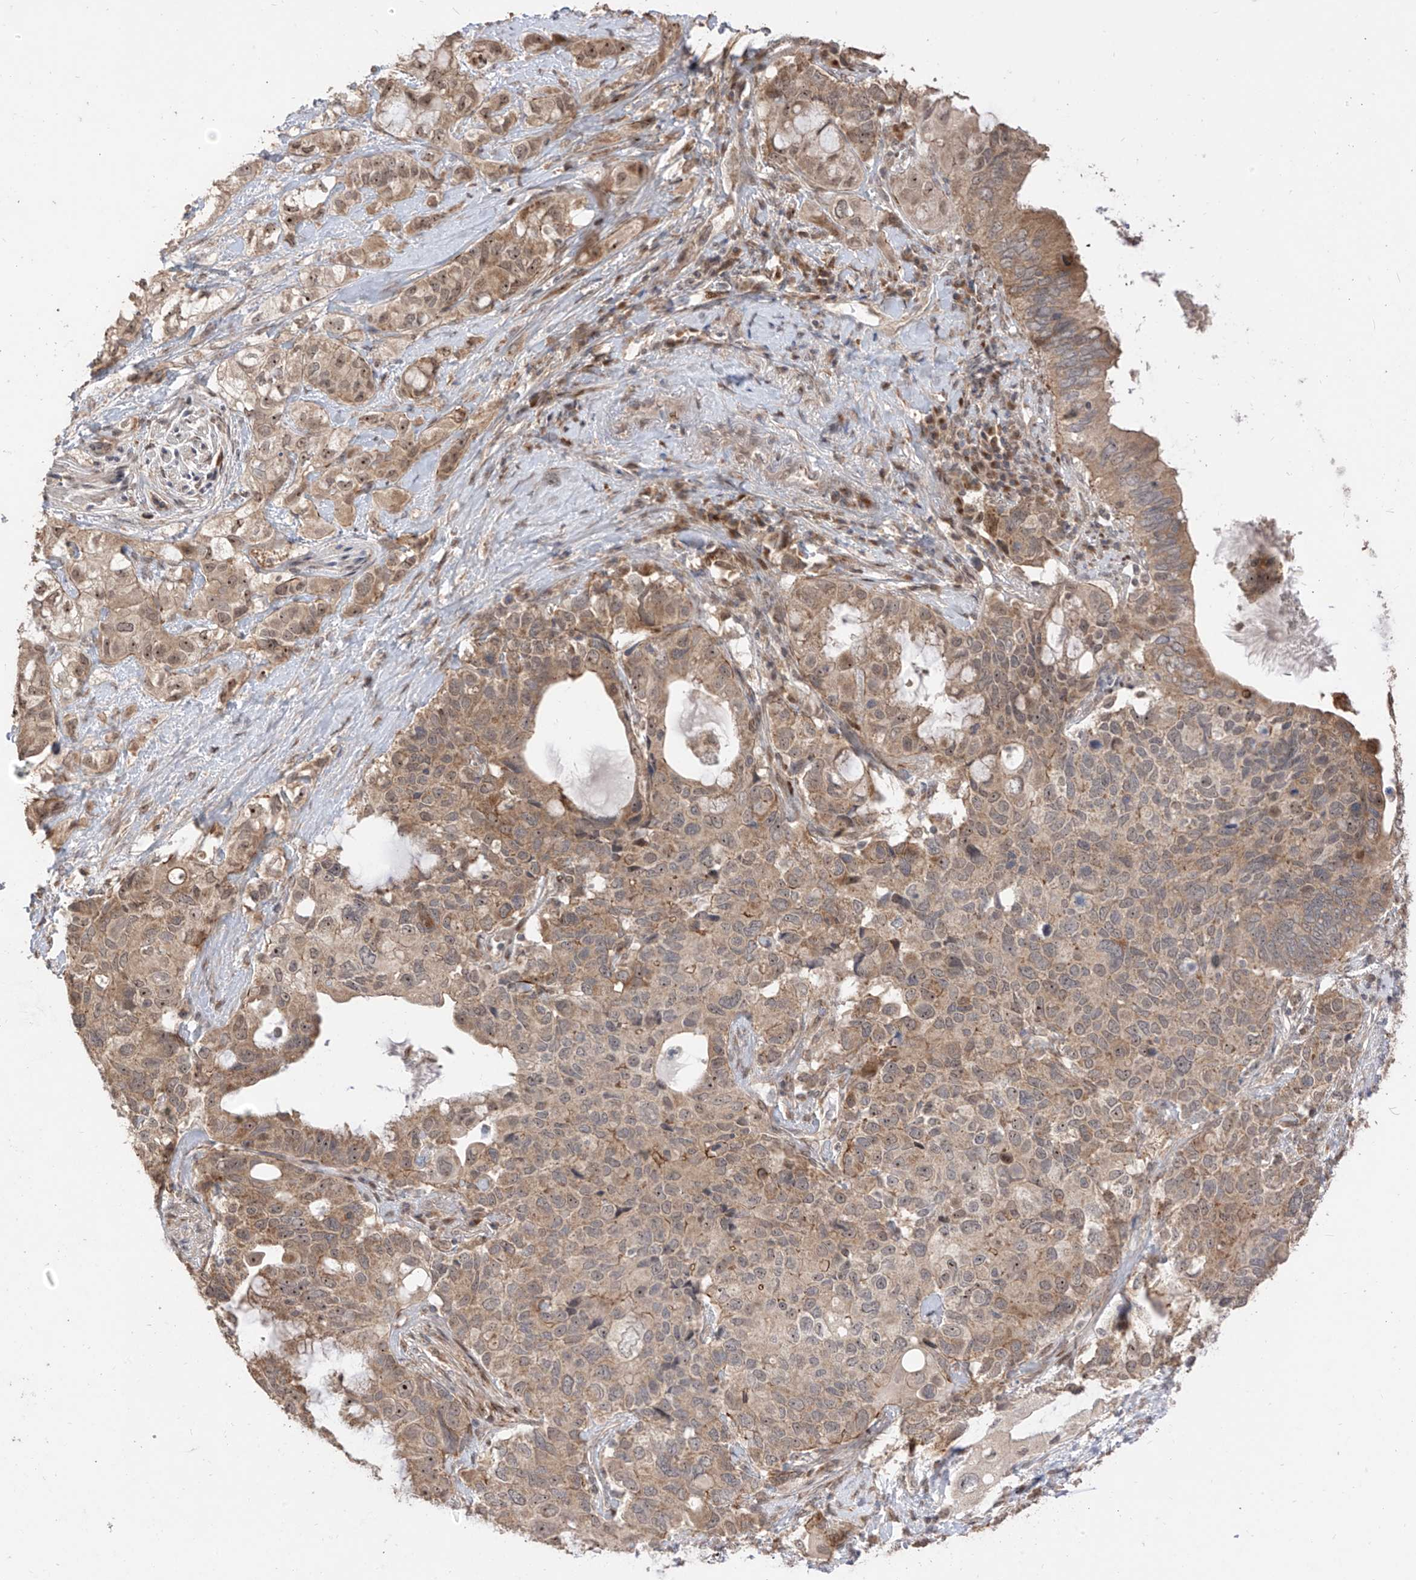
{"staining": {"intensity": "weak", "quantity": ">75%", "location": "cytoplasmic/membranous,nuclear"}, "tissue": "pancreatic cancer", "cell_type": "Tumor cells", "image_type": "cancer", "snomed": [{"axis": "morphology", "description": "Adenocarcinoma, NOS"}, {"axis": "topography", "description": "Pancreas"}], "caption": "The photomicrograph shows a brown stain indicating the presence of a protein in the cytoplasmic/membranous and nuclear of tumor cells in adenocarcinoma (pancreatic).", "gene": "LATS1", "patient": {"sex": "female", "age": 56}}